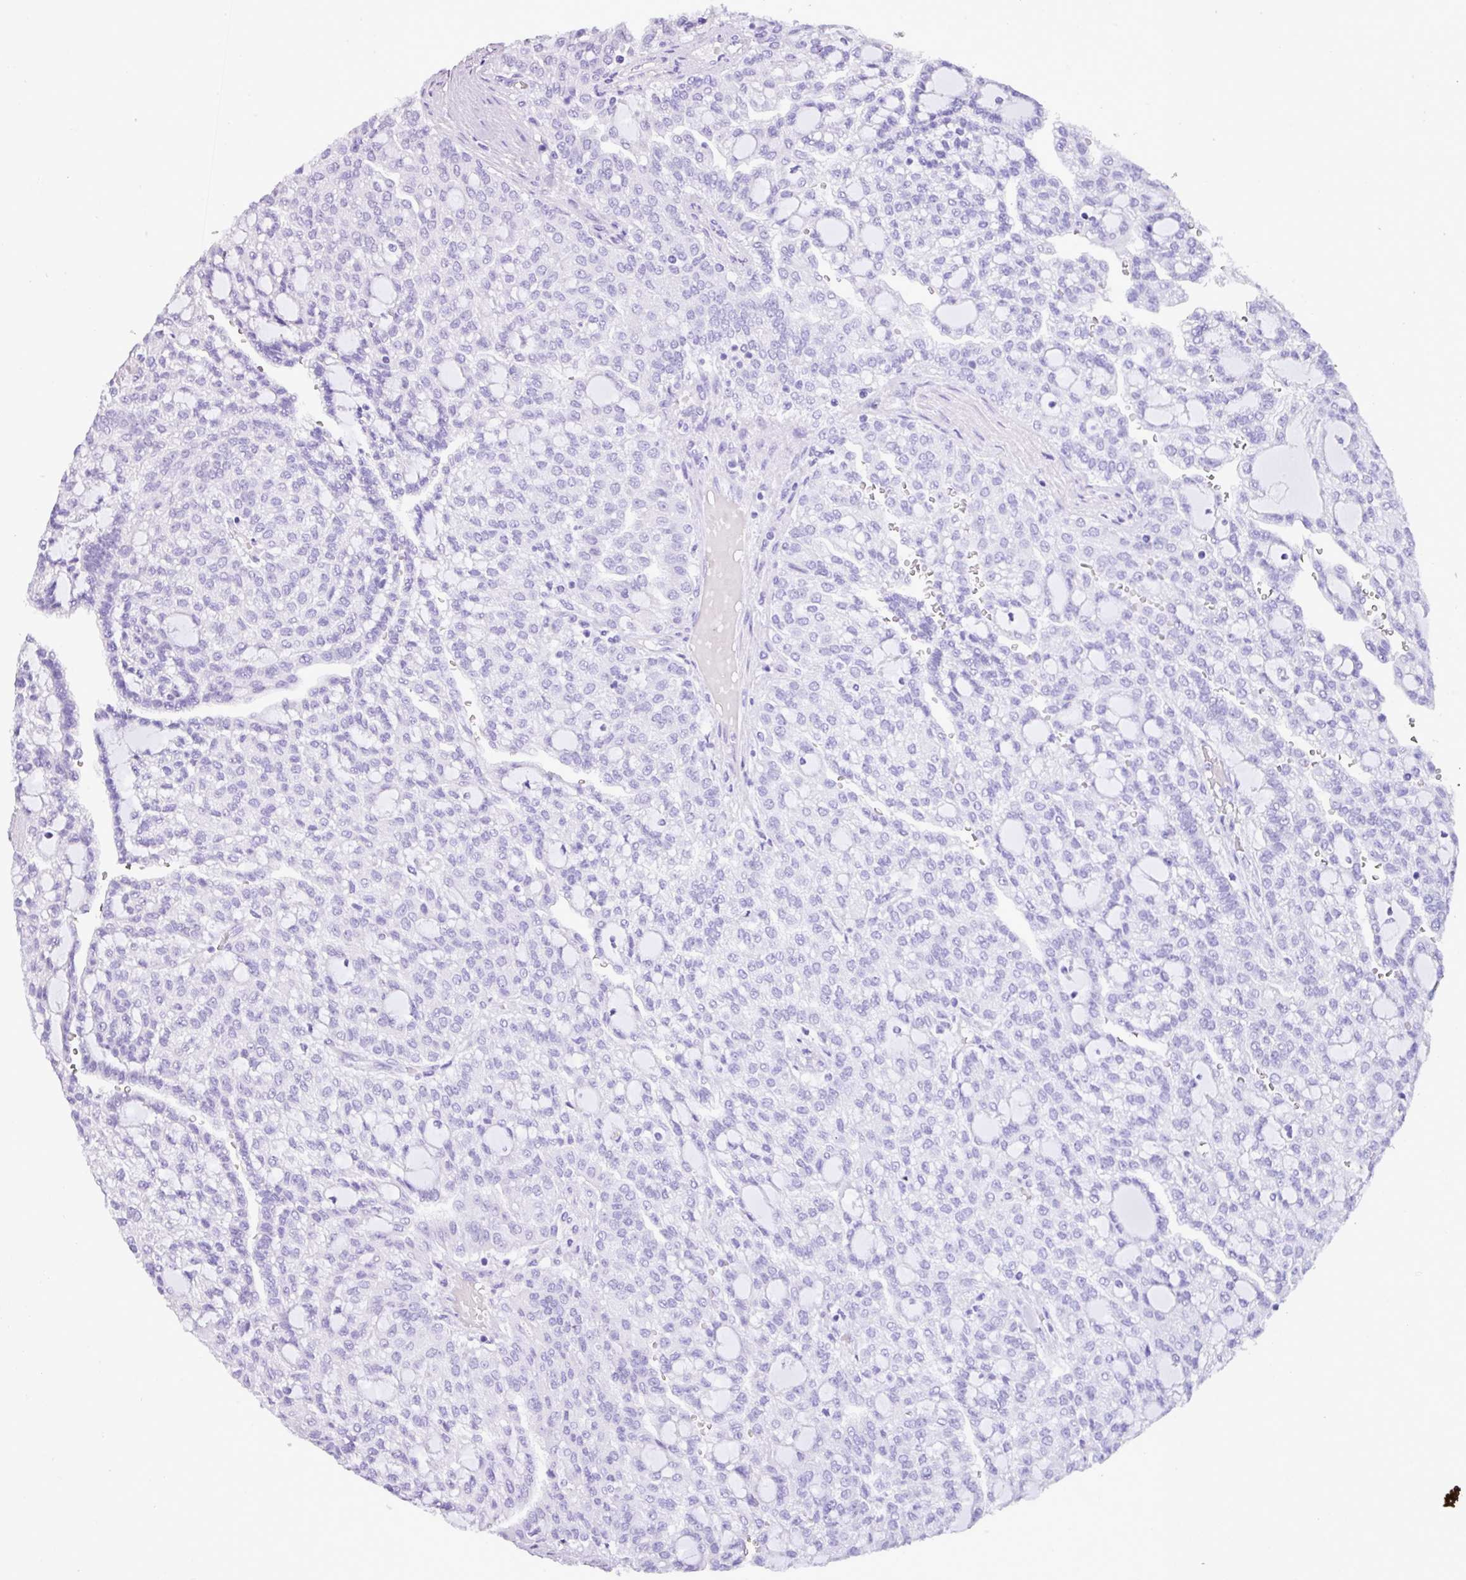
{"staining": {"intensity": "negative", "quantity": "none", "location": "none"}, "tissue": "renal cancer", "cell_type": "Tumor cells", "image_type": "cancer", "snomed": [{"axis": "morphology", "description": "Adenocarcinoma, NOS"}, {"axis": "topography", "description": "Kidney"}], "caption": "This is an IHC micrograph of human adenocarcinoma (renal). There is no staining in tumor cells.", "gene": "CASS4", "patient": {"sex": "male", "age": 63}}